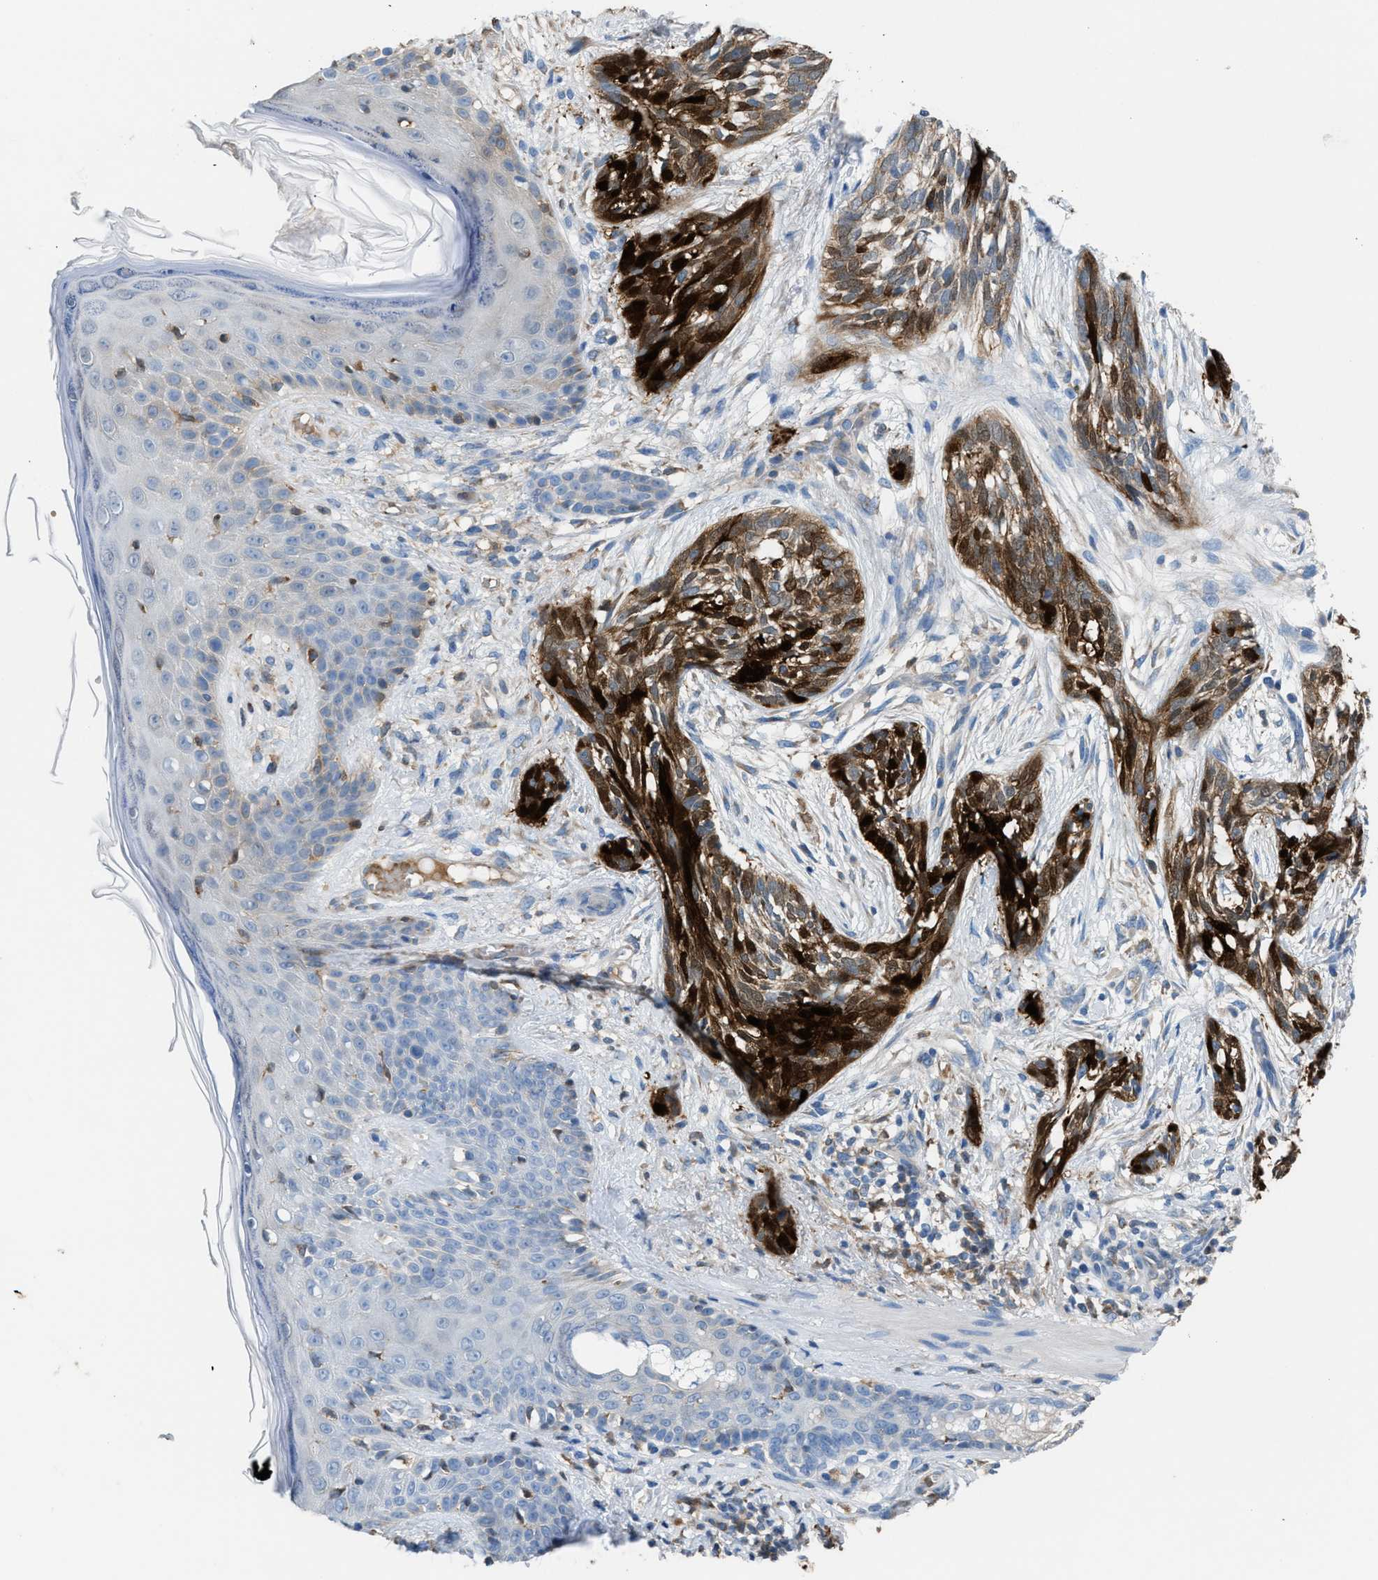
{"staining": {"intensity": "strong", "quantity": ">75%", "location": "cytoplasmic/membranous"}, "tissue": "skin cancer", "cell_type": "Tumor cells", "image_type": "cancer", "snomed": [{"axis": "morphology", "description": "Basal cell carcinoma"}, {"axis": "topography", "description": "Skin"}], "caption": "Skin cancer (basal cell carcinoma) tissue displays strong cytoplasmic/membranous positivity in about >75% of tumor cells (Brightfield microscopy of DAB IHC at high magnification).", "gene": "CA3", "patient": {"sex": "female", "age": 88}}